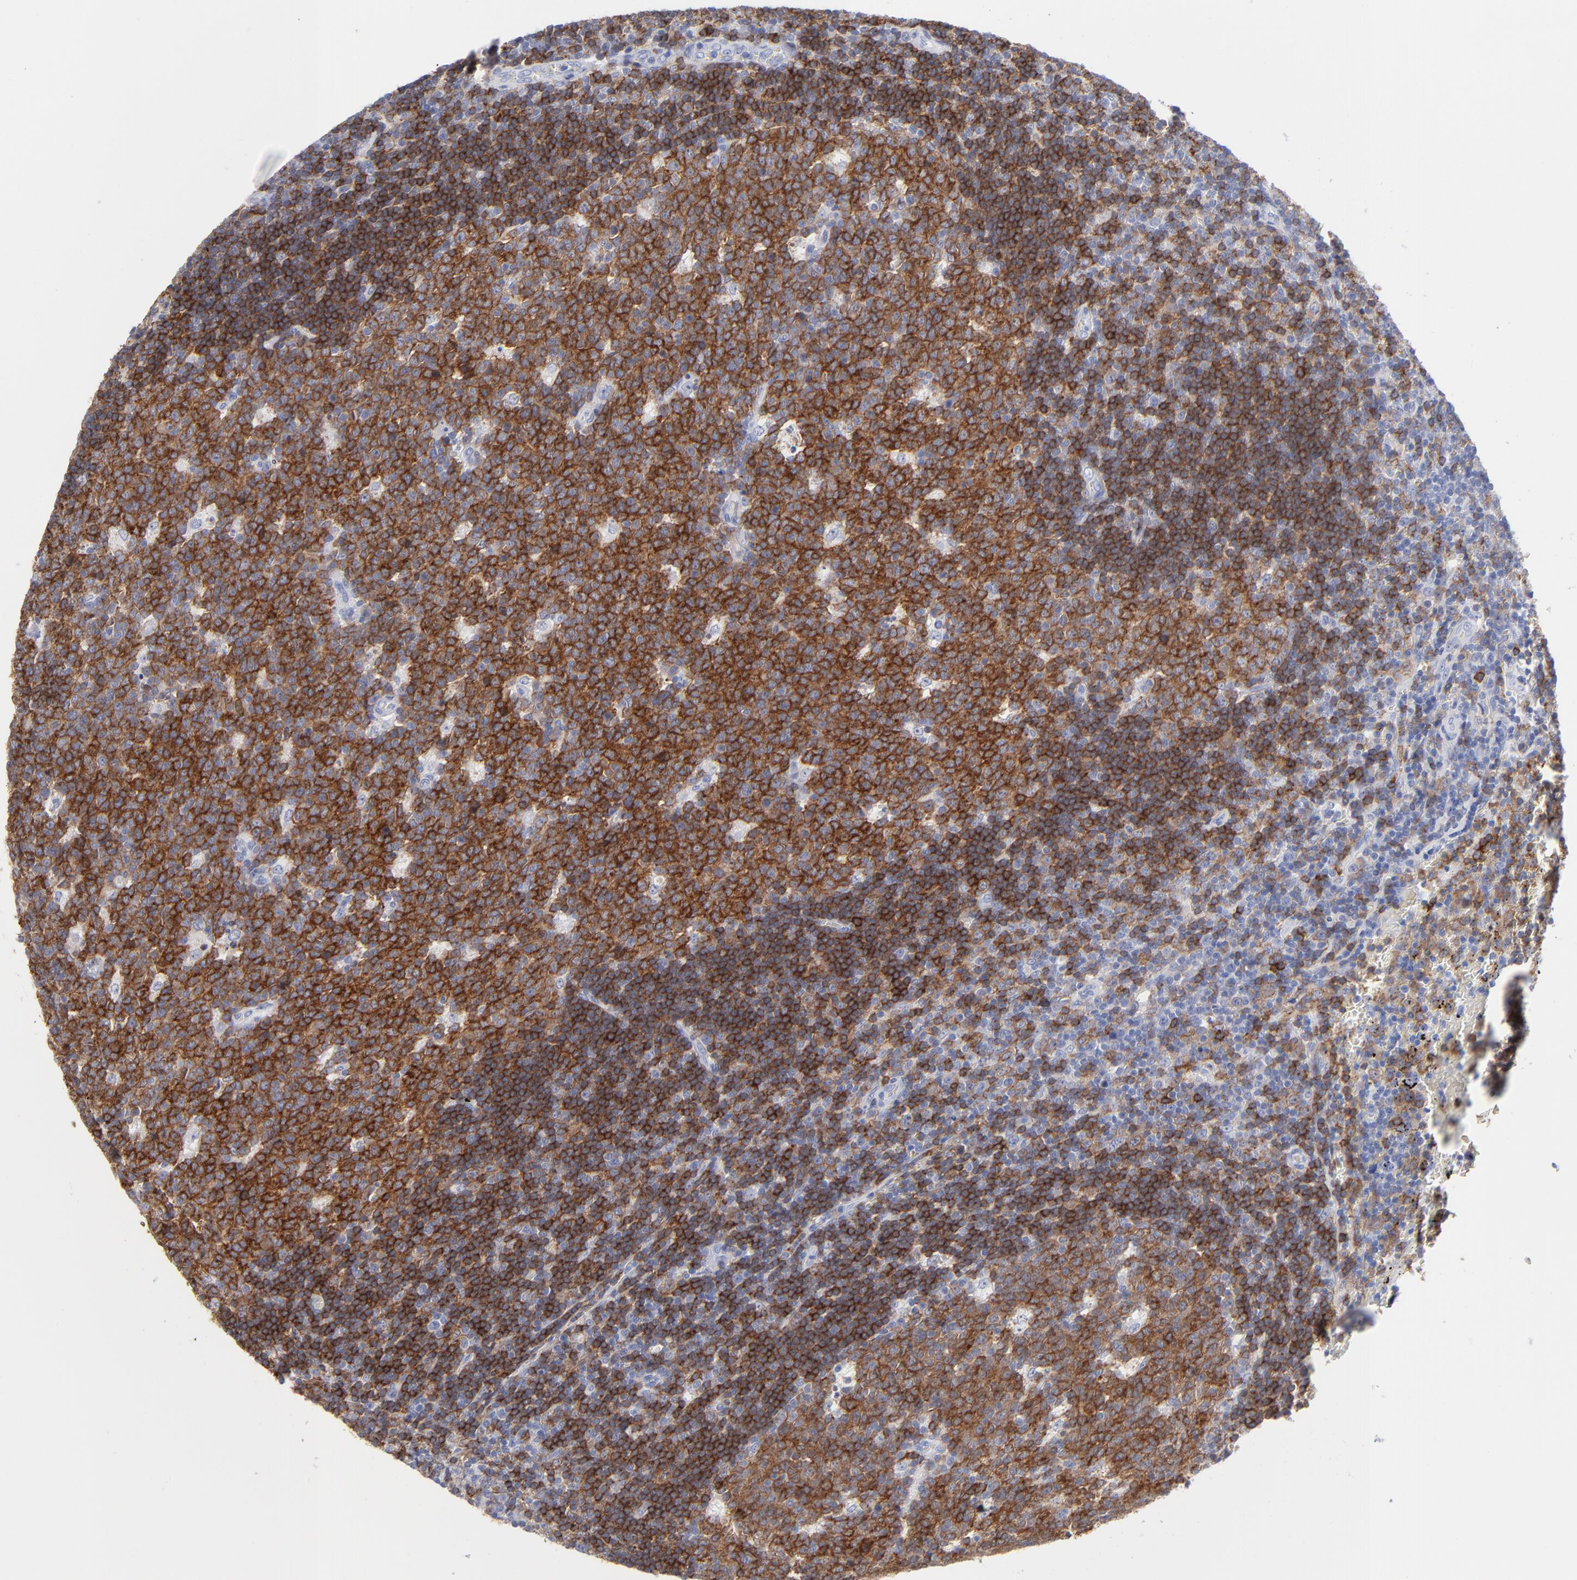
{"staining": {"intensity": "strong", "quantity": ">75%", "location": "cytoplasmic/membranous"}, "tissue": "lymph node", "cell_type": "Germinal center cells", "image_type": "normal", "snomed": [{"axis": "morphology", "description": "Normal tissue, NOS"}, {"axis": "topography", "description": "Lymph node"}, {"axis": "topography", "description": "Salivary gland"}], "caption": "Lymph node stained for a protein (brown) reveals strong cytoplasmic/membranous positive positivity in approximately >75% of germinal center cells.", "gene": "LAT2", "patient": {"sex": "male", "age": 8}}